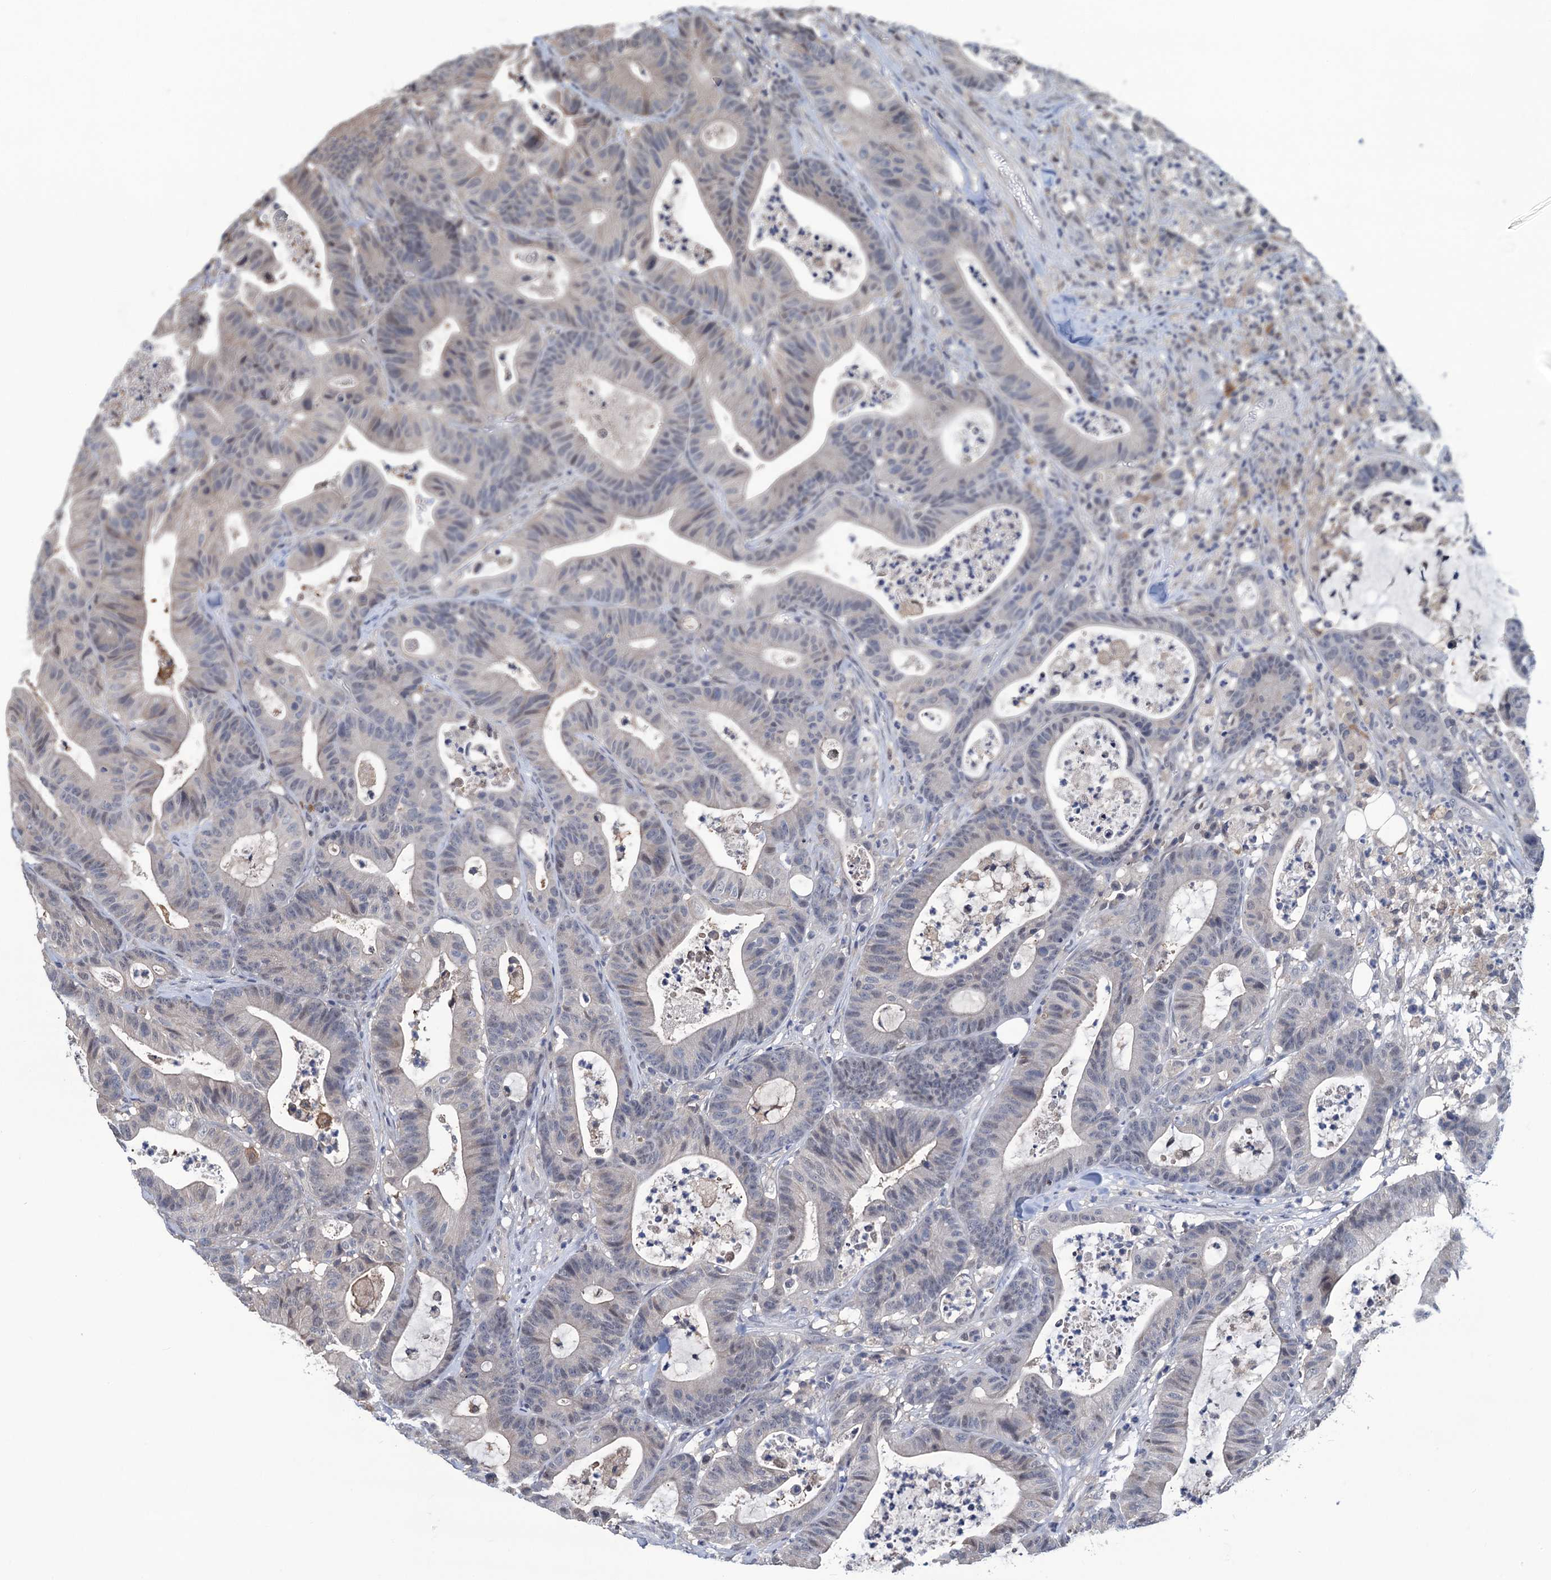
{"staining": {"intensity": "negative", "quantity": "none", "location": "none"}, "tissue": "colorectal cancer", "cell_type": "Tumor cells", "image_type": "cancer", "snomed": [{"axis": "morphology", "description": "Adenocarcinoma, NOS"}, {"axis": "topography", "description": "Colon"}], "caption": "A histopathology image of human colorectal adenocarcinoma is negative for staining in tumor cells.", "gene": "RTKN2", "patient": {"sex": "female", "age": 84}}